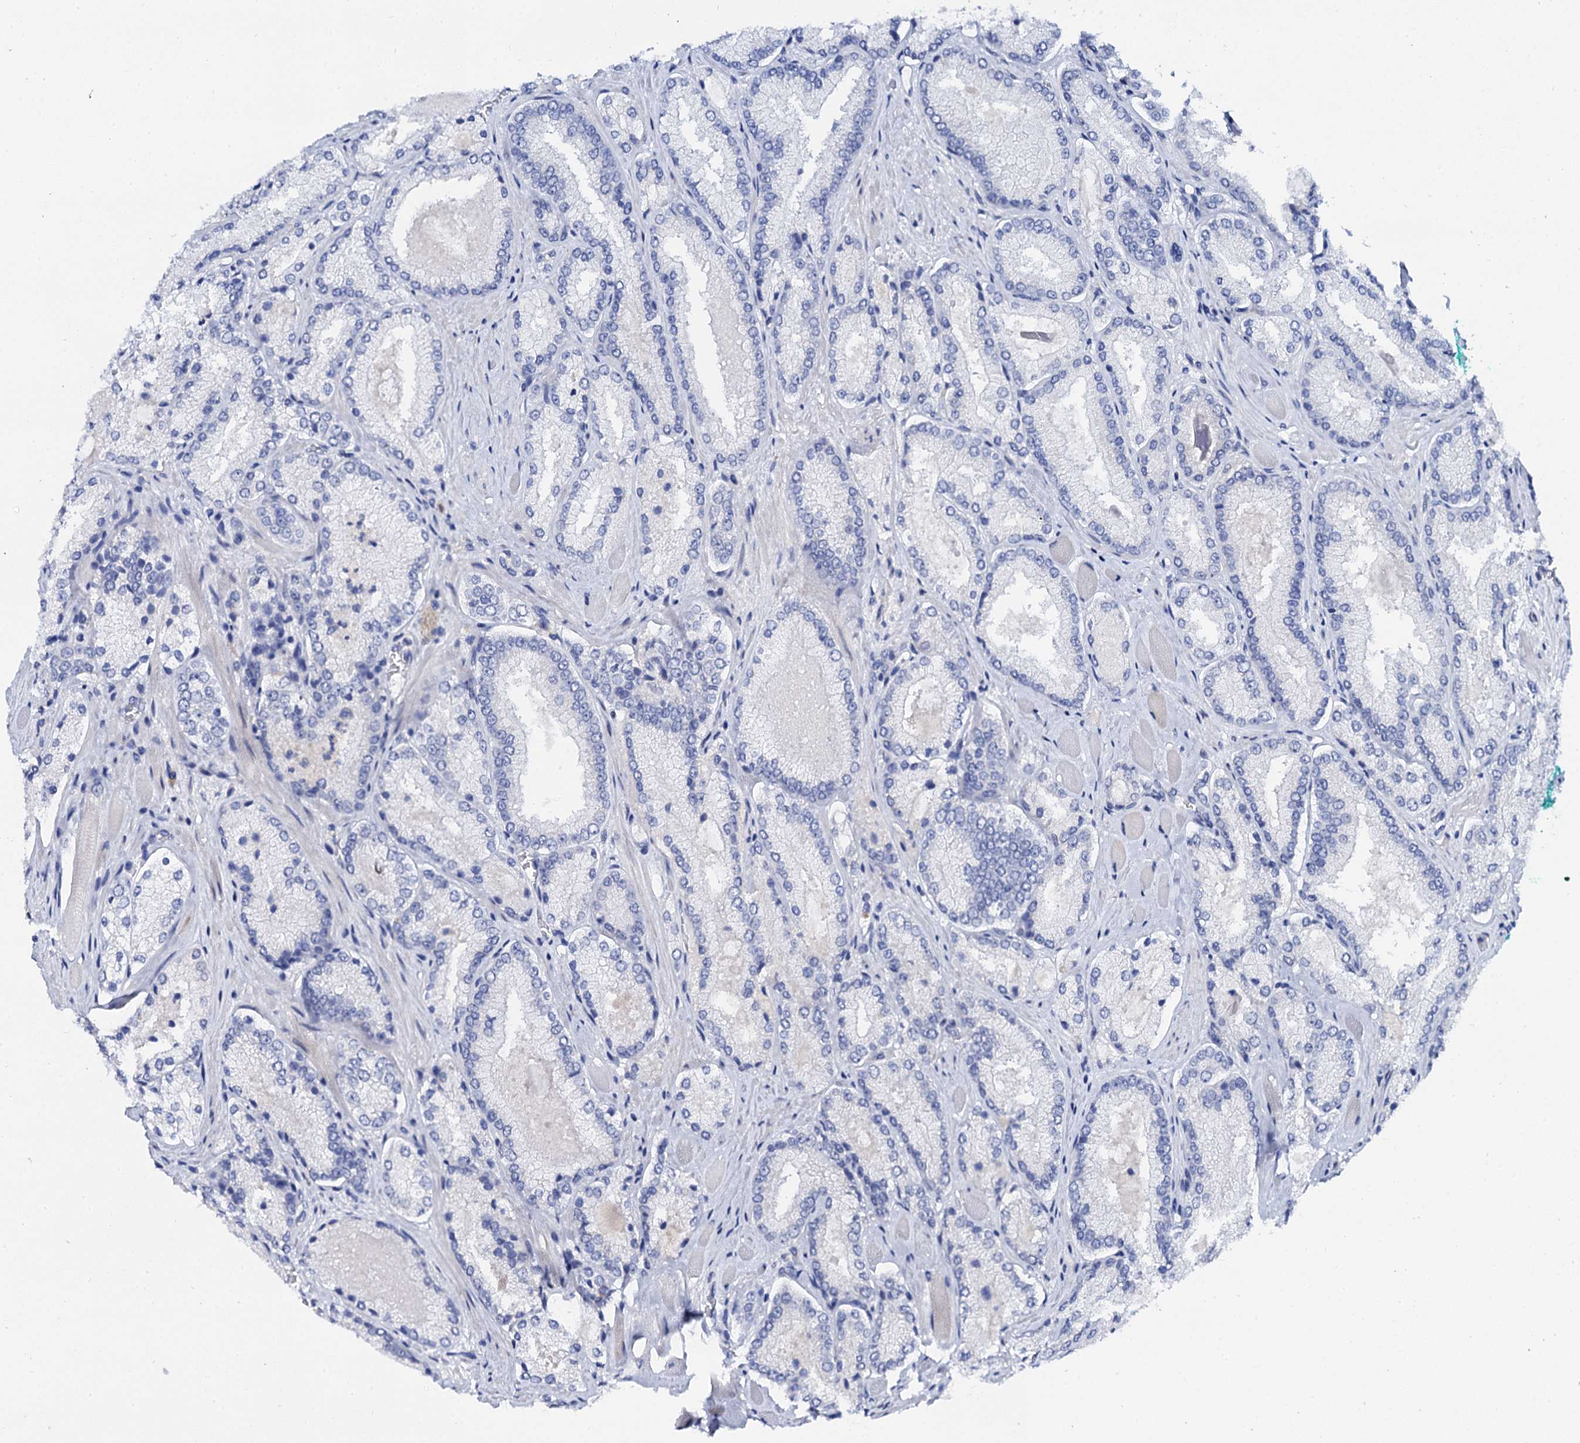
{"staining": {"intensity": "negative", "quantity": "none", "location": "none"}, "tissue": "prostate cancer", "cell_type": "Tumor cells", "image_type": "cancer", "snomed": [{"axis": "morphology", "description": "Adenocarcinoma, Low grade"}, {"axis": "topography", "description": "Prostate"}], "caption": "The histopathology image exhibits no staining of tumor cells in prostate cancer (low-grade adenocarcinoma).", "gene": "LYPD3", "patient": {"sex": "male", "age": 74}}